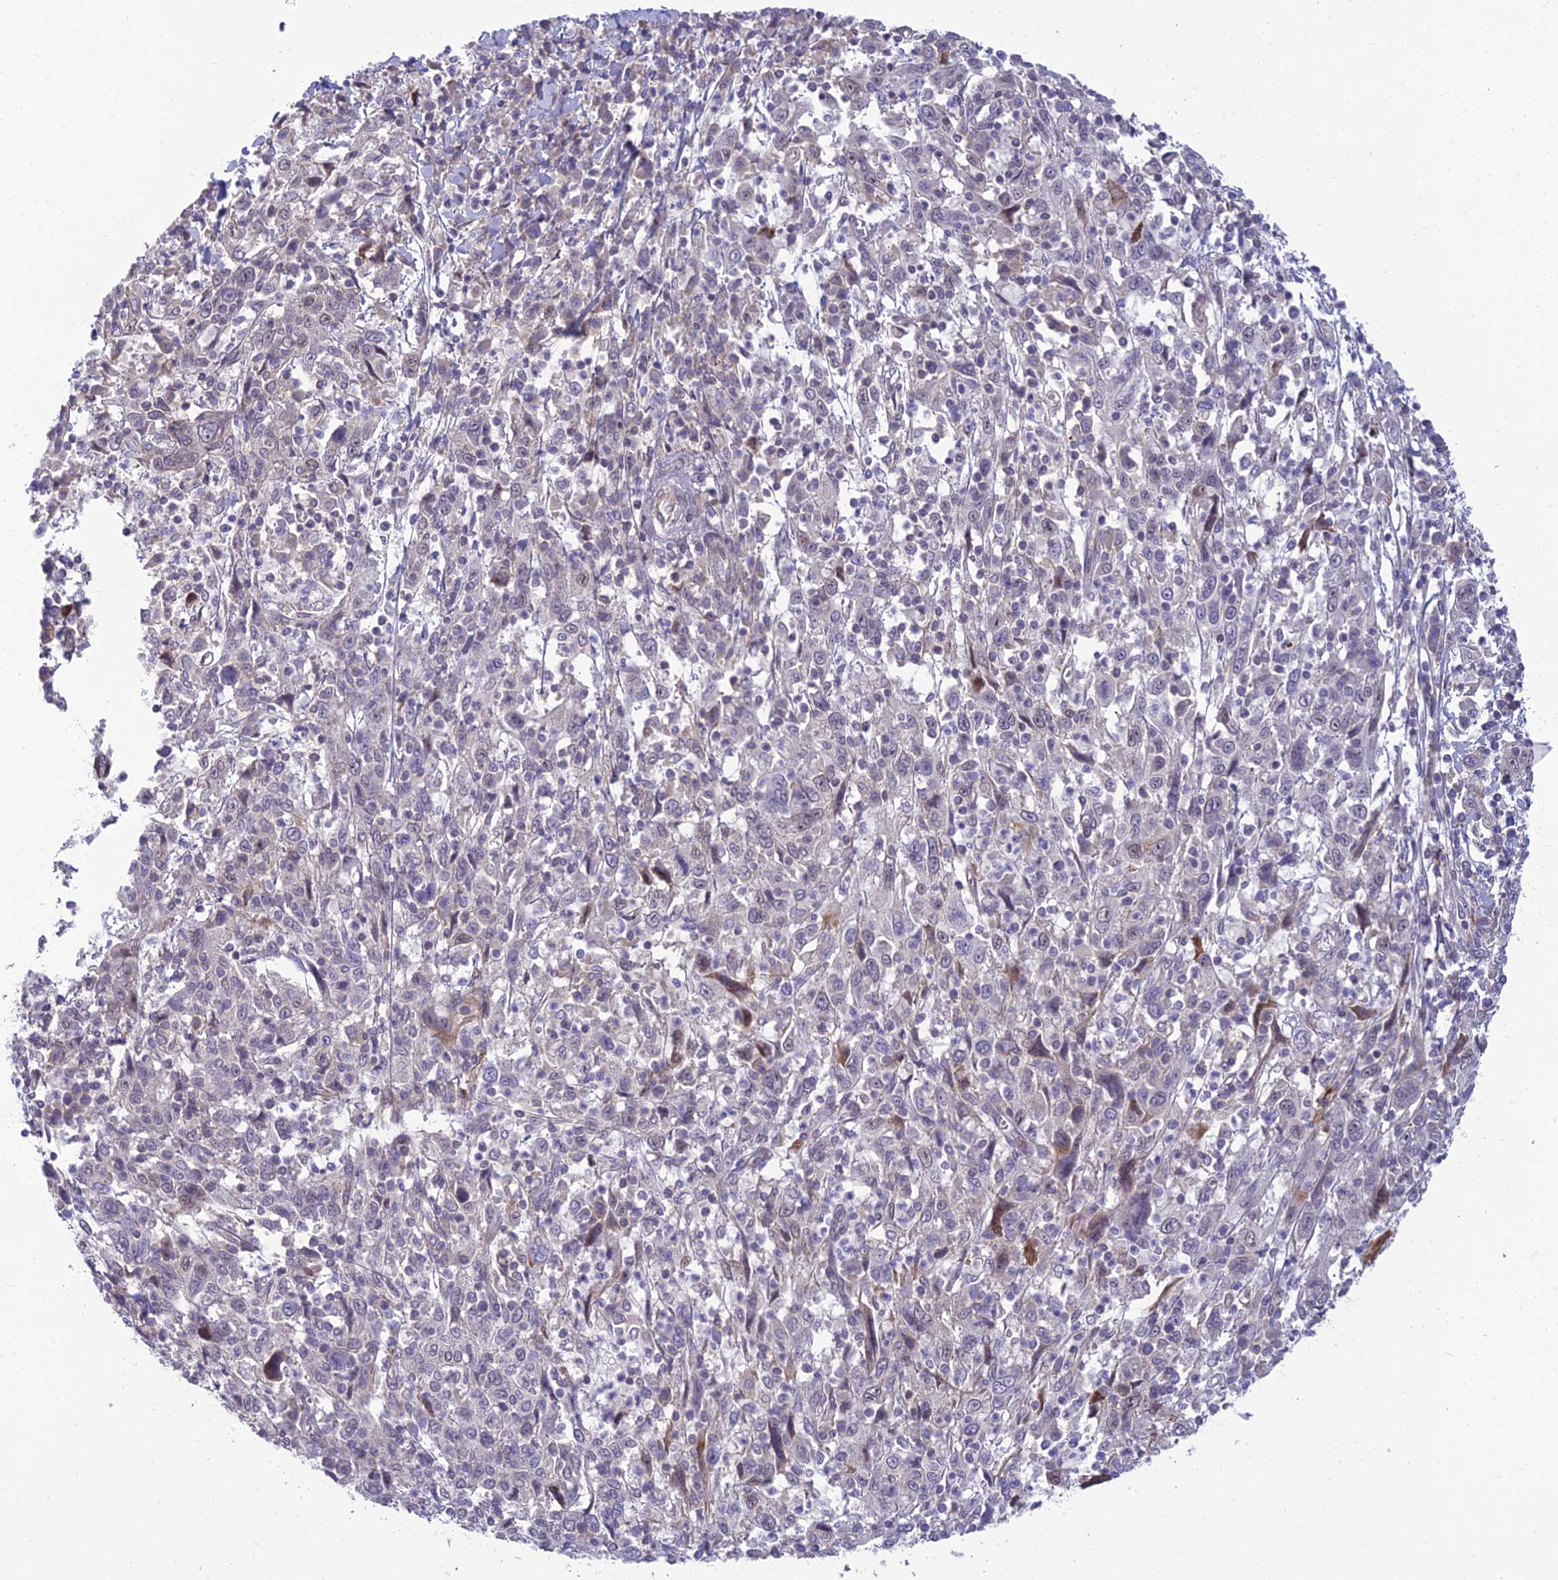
{"staining": {"intensity": "negative", "quantity": "none", "location": "none"}, "tissue": "cervical cancer", "cell_type": "Tumor cells", "image_type": "cancer", "snomed": [{"axis": "morphology", "description": "Squamous cell carcinoma, NOS"}, {"axis": "topography", "description": "Cervix"}], "caption": "Cervical squamous cell carcinoma was stained to show a protein in brown. There is no significant positivity in tumor cells. (DAB immunohistochemistry, high magnification).", "gene": "DTX2", "patient": {"sex": "female", "age": 46}}